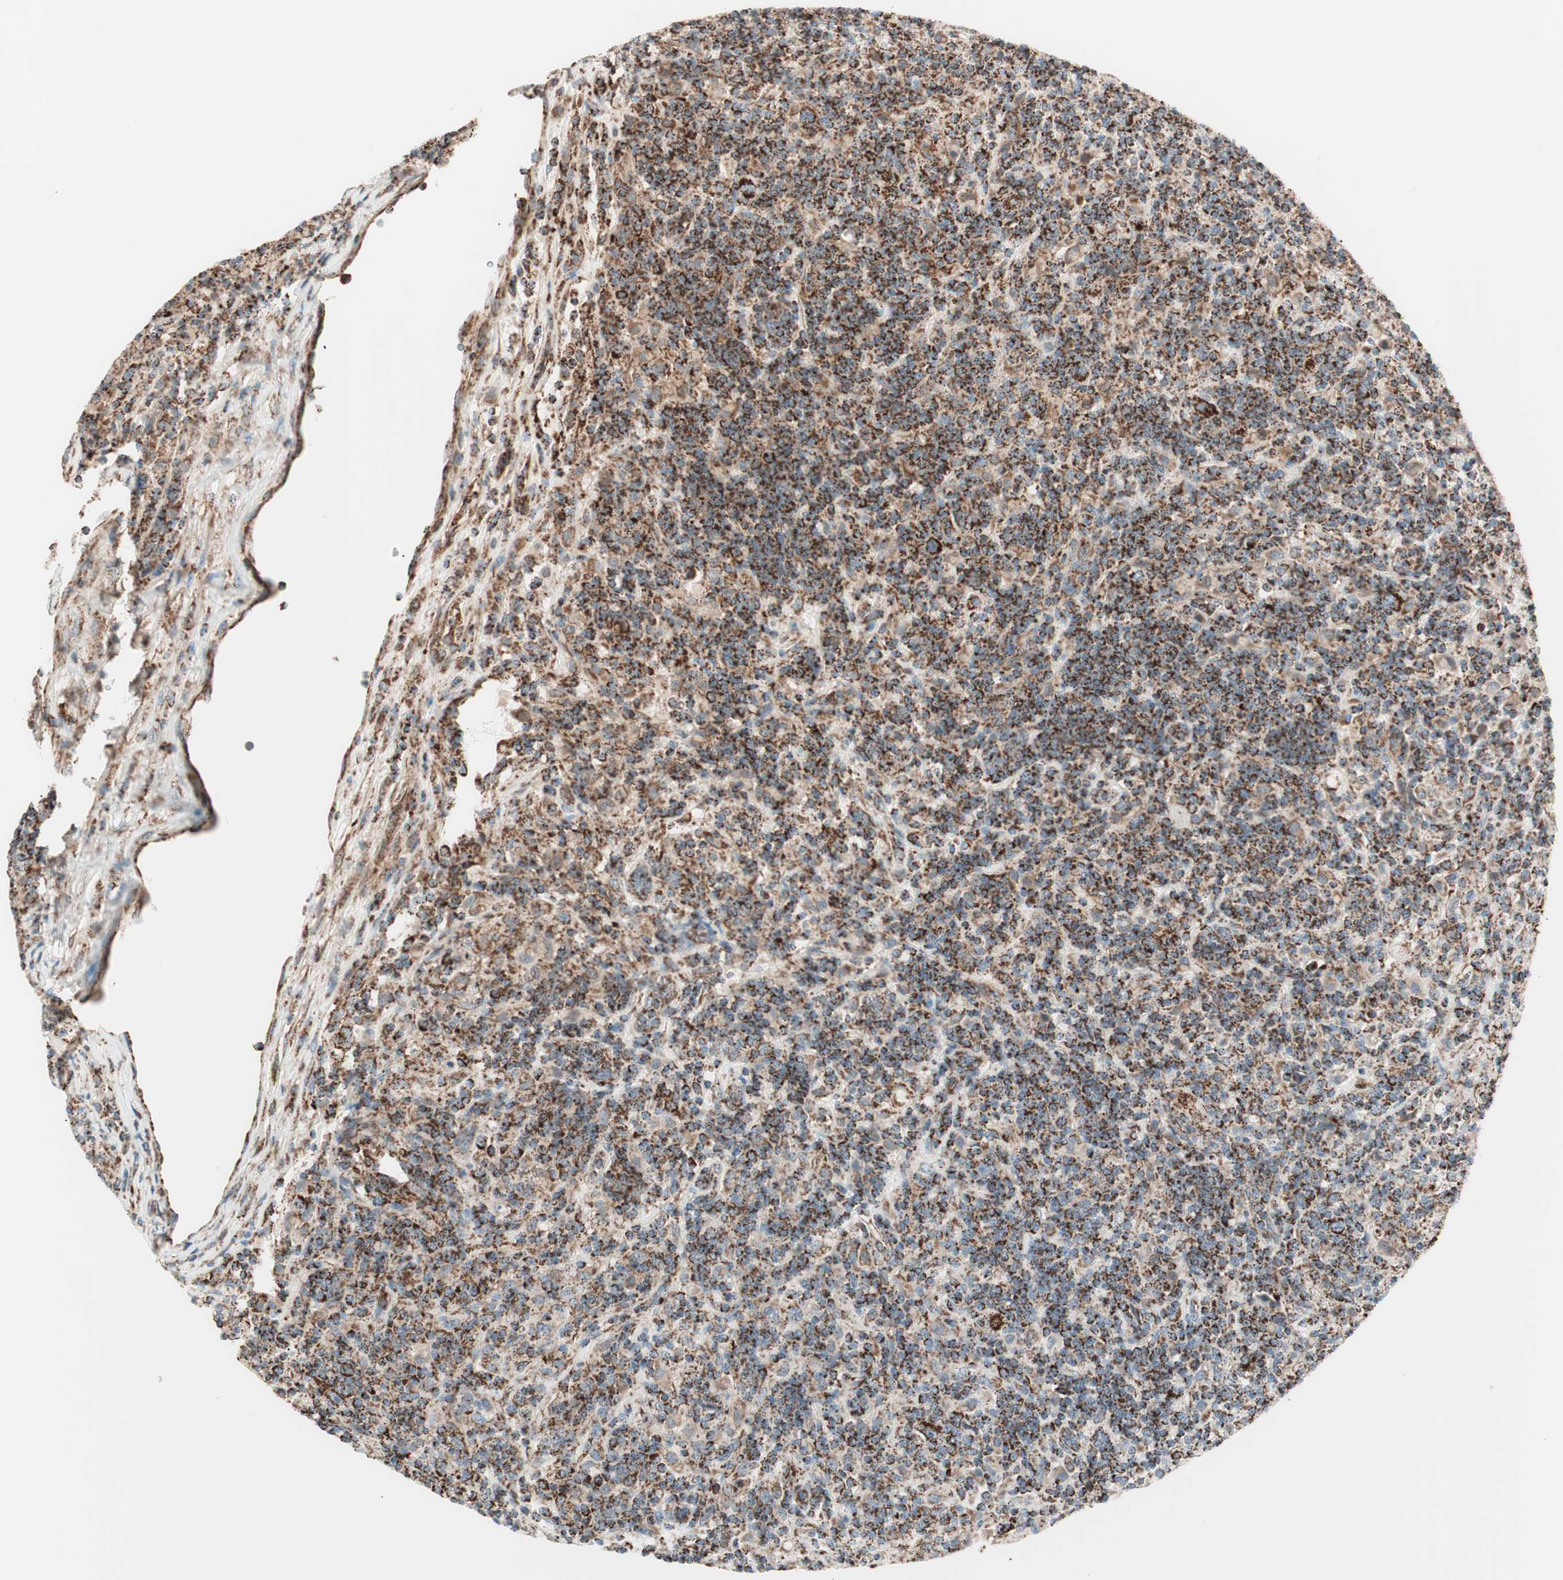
{"staining": {"intensity": "strong", "quantity": ">75%", "location": "cytoplasmic/membranous"}, "tissue": "lymphoma", "cell_type": "Tumor cells", "image_type": "cancer", "snomed": [{"axis": "morphology", "description": "Hodgkin's disease, NOS"}, {"axis": "topography", "description": "Lymph node"}], "caption": "Immunohistochemical staining of Hodgkin's disease reveals high levels of strong cytoplasmic/membranous protein expression in about >75% of tumor cells. (brown staining indicates protein expression, while blue staining denotes nuclei).", "gene": "TOMM22", "patient": {"sex": "male", "age": 70}}